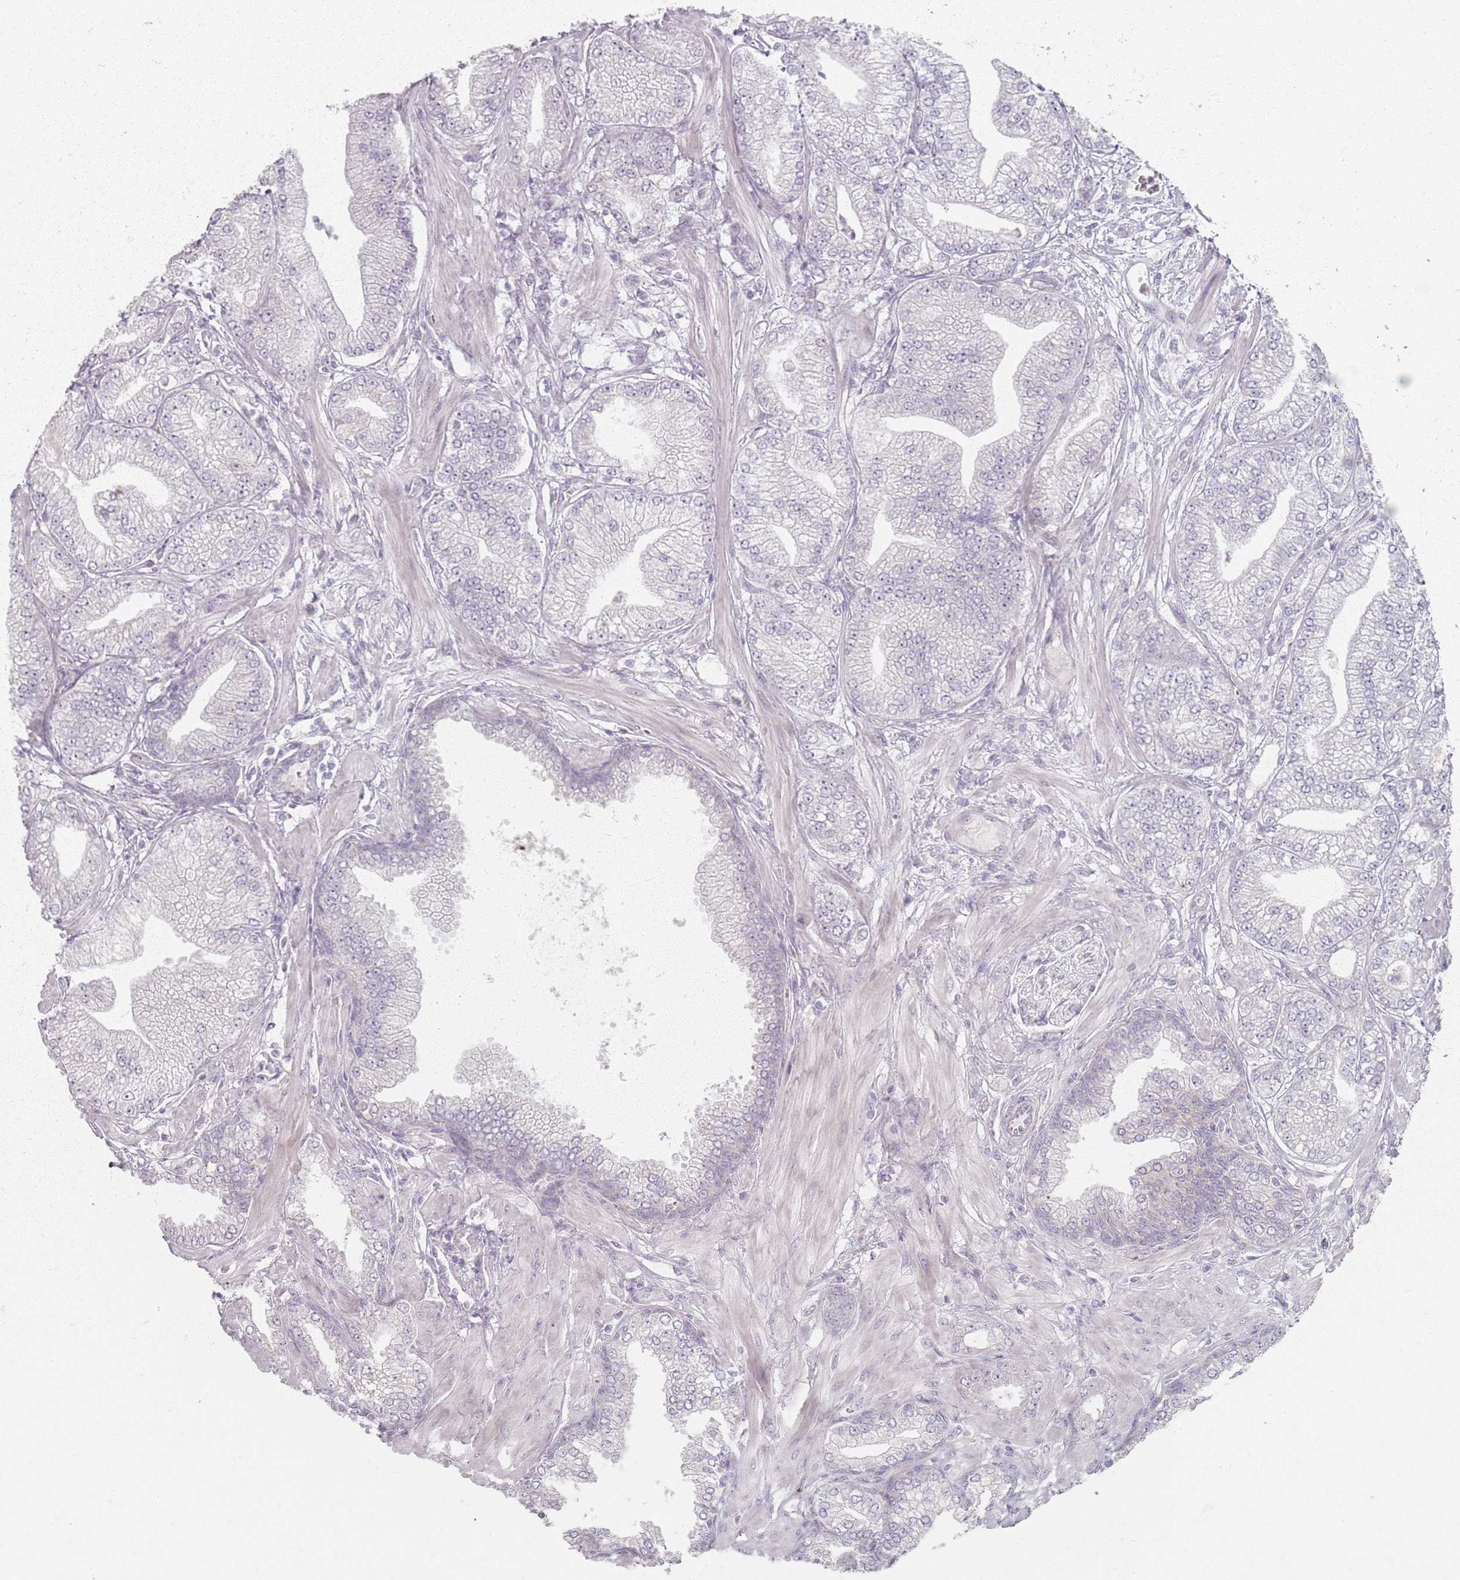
{"staining": {"intensity": "negative", "quantity": "none", "location": "none"}, "tissue": "prostate cancer", "cell_type": "Tumor cells", "image_type": "cancer", "snomed": [{"axis": "morphology", "description": "Adenocarcinoma, Low grade"}, {"axis": "topography", "description": "Prostate"}], "caption": "Immunohistochemistry (IHC) micrograph of prostate cancer stained for a protein (brown), which demonstrates no staining in tumor cells.", "gene": "PKD2L2", "patient": {"sex": "male", "age": 55}}